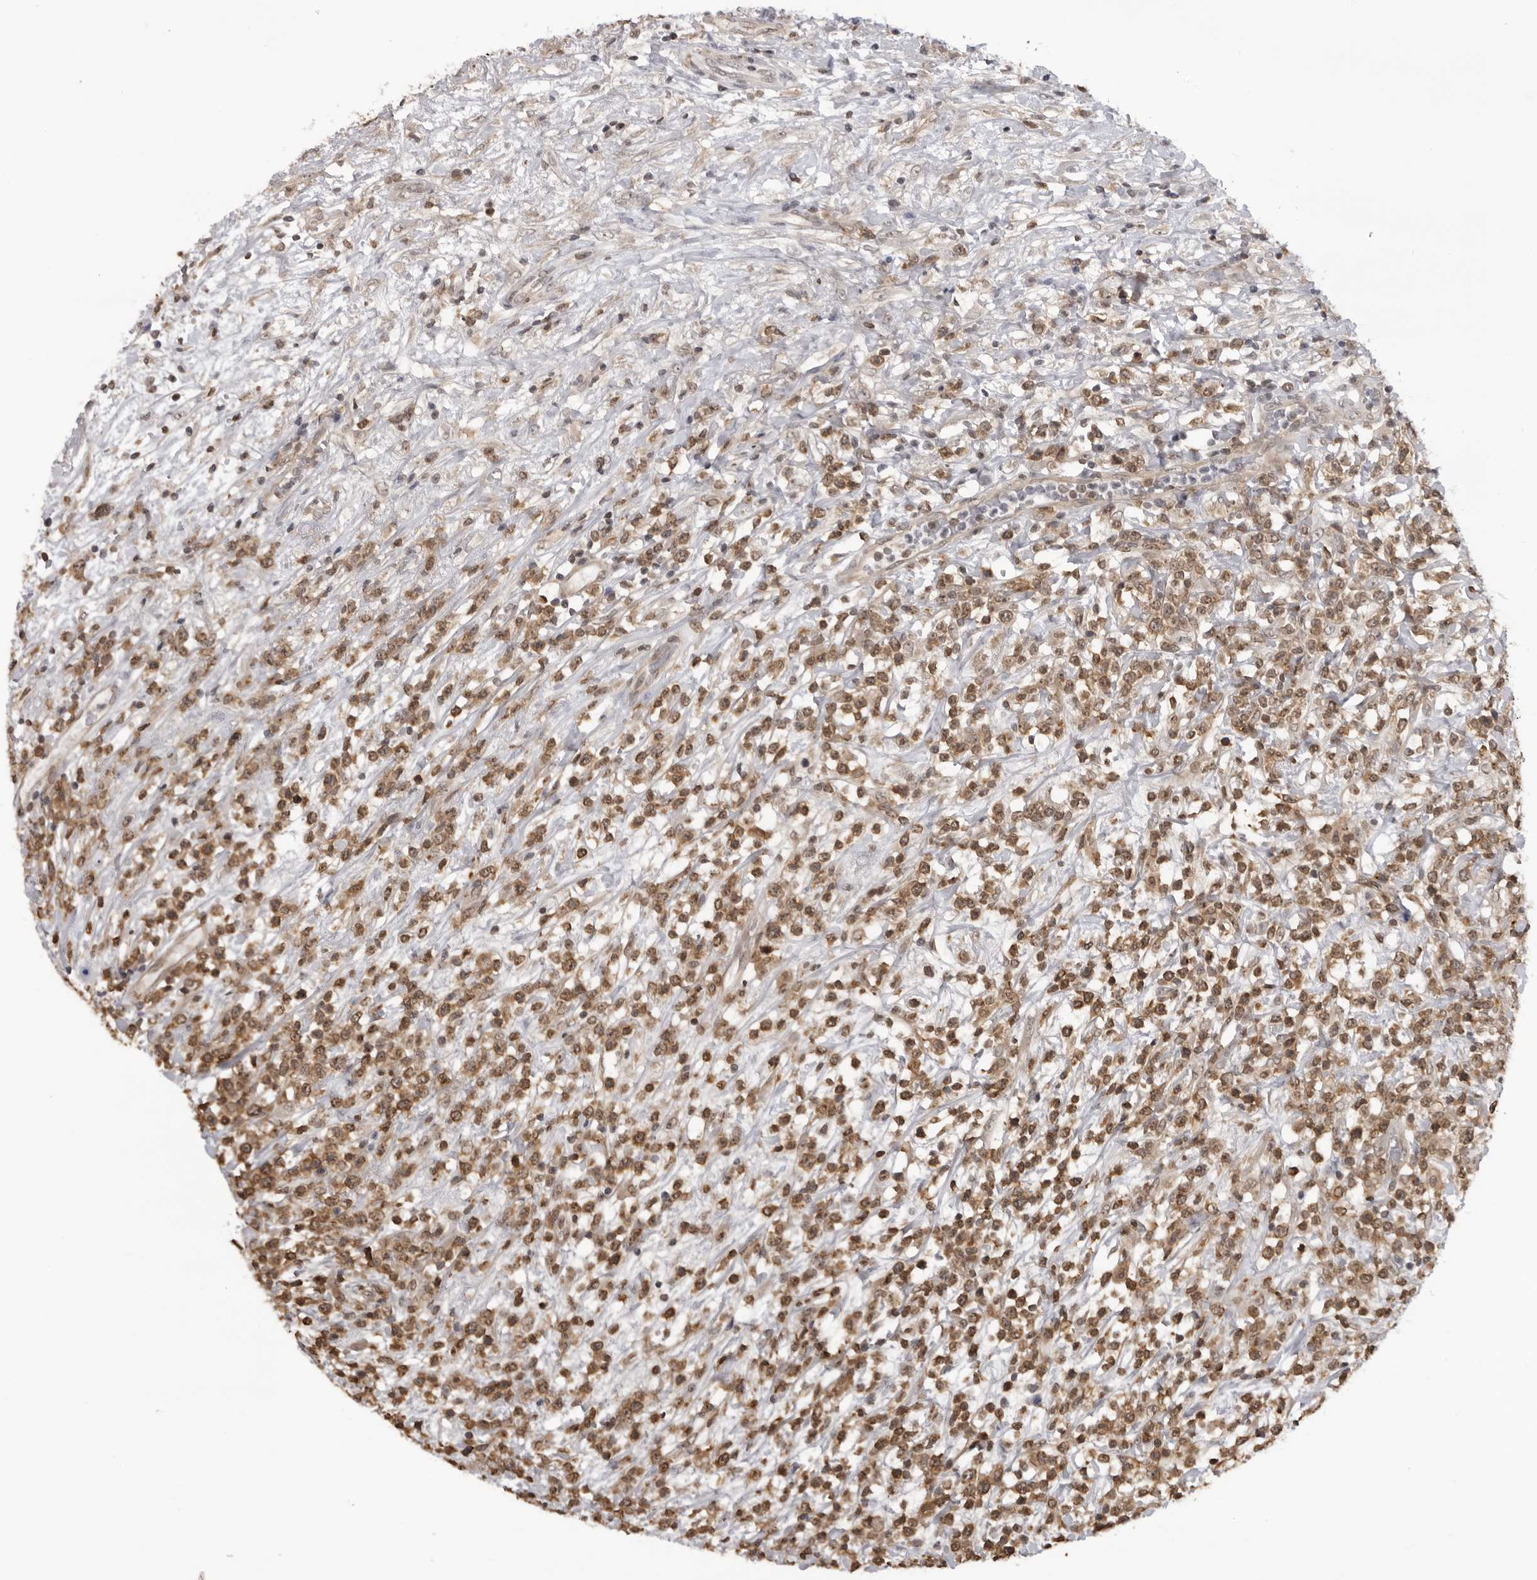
{"staining": {"intensity": "moderate", "quantity": ">75%", "location": "cytoplasmic/membranous"}, "tissue": "lymphoma", "cell_type": "Tumor cells", "image_type": "cancer", "snomed": [{"axis": "morphology", "description": "Malignant lymphoma, non-Hodgkin's type, High grade"}, {"axis": "topography", "description": "Colon"}], "caption": "High-magnification brightfield microscopy of lymphoma stained with DAB (brown) and counterstained with hematoxylin (blue). tumor cells exhibit moderate cytoplasmic/membranous expression is seen in about>75% of cells. The protein of interest is shown in brown color, while the nuclei are stained blue.", "gene": "PDCL3", "patient": {"sex": "female", "age": 53}}